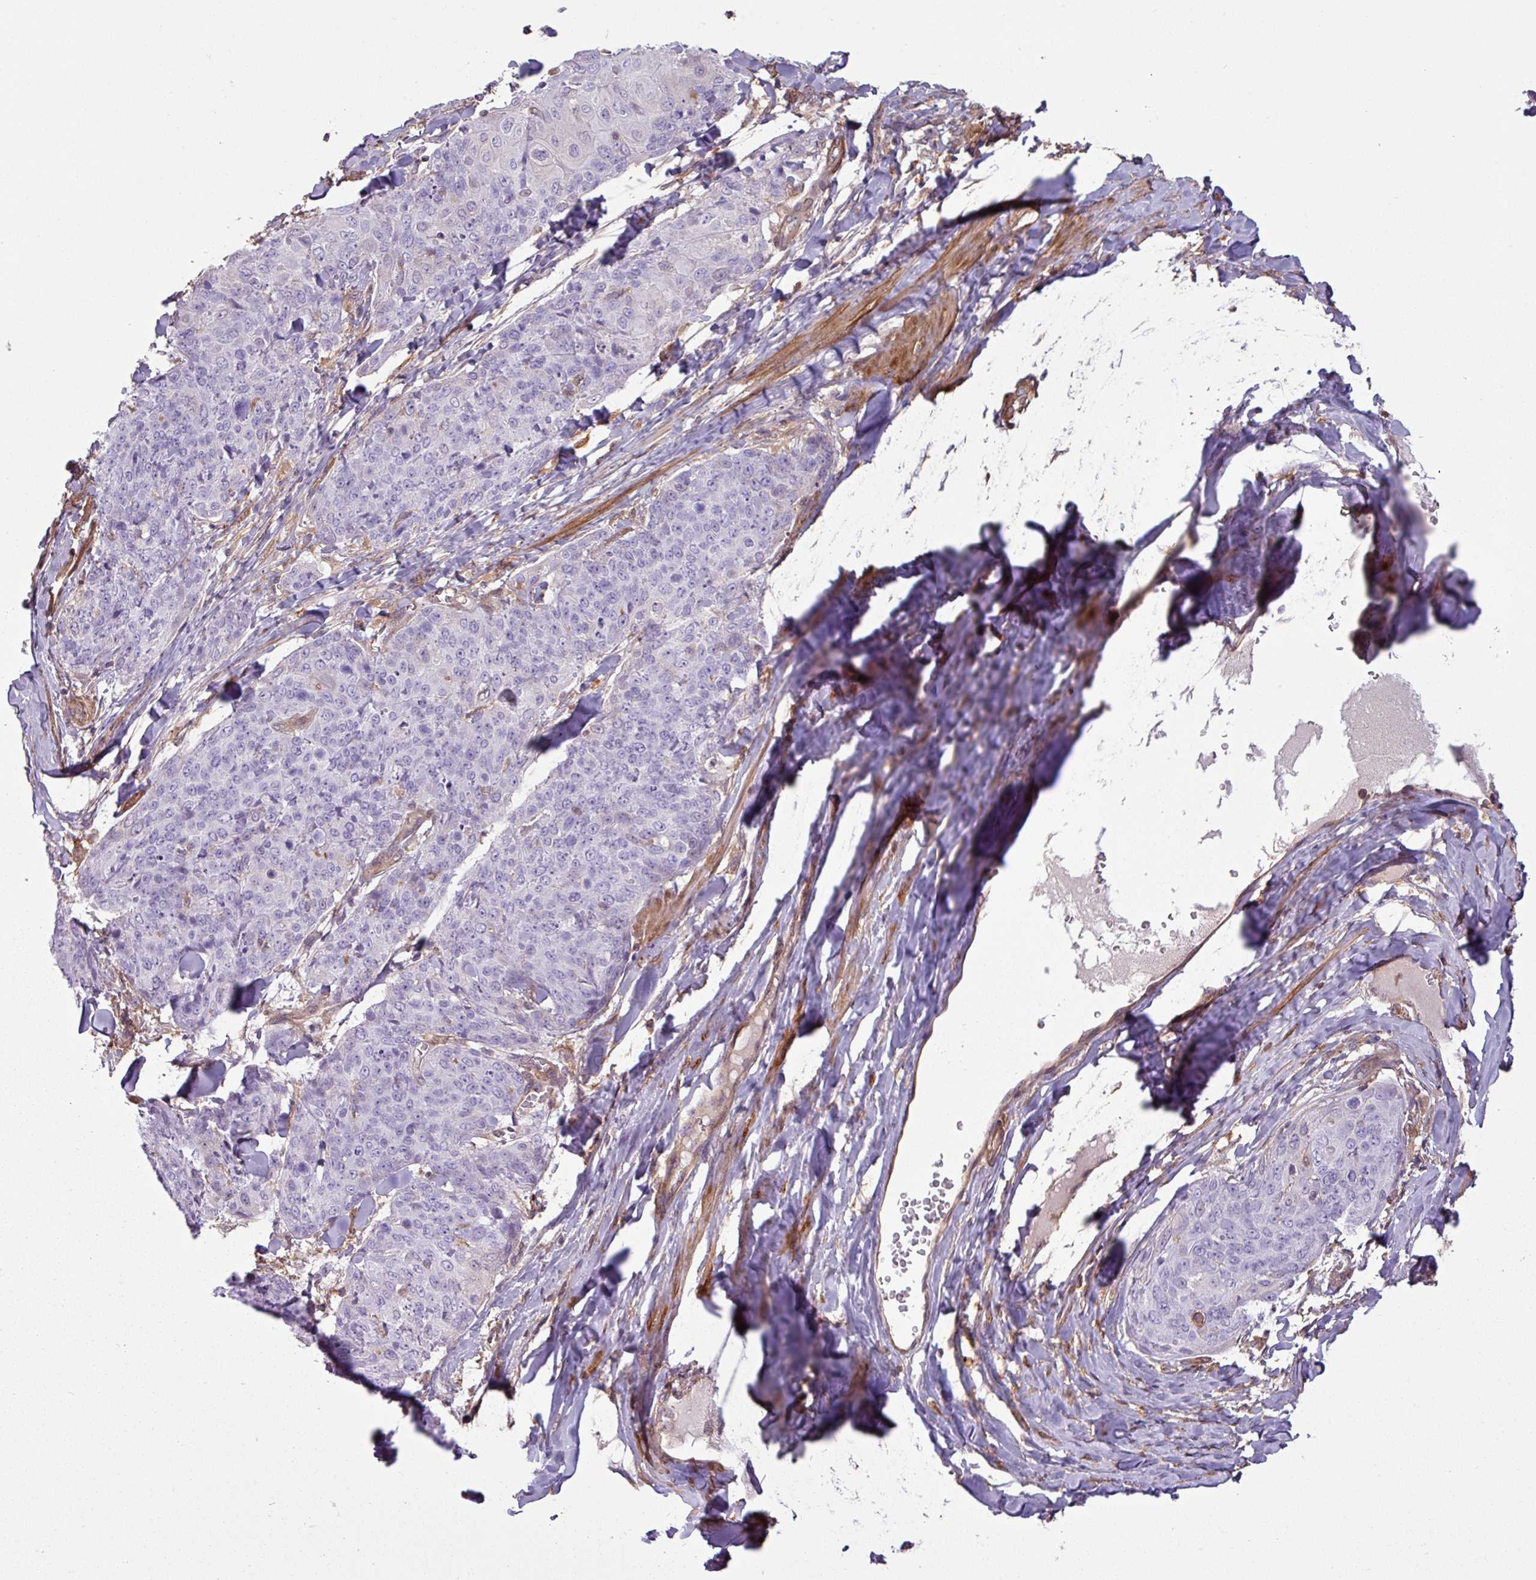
{"staining": {"intensity": "negative", "quantity": "none", "location": "none"}, "tissue": "skin cancer", "cell_type": "Tumor cells", "image_type": "cancer", "snomed": [{"axis": "morphology", "description": "Squamous cell carcinoma, NOS"}, {"axis": "topography", "description": "Skin"}, {"axis": "topography", "description": "Vulva"}], "caption": "Tumor cells are negative for brown protein staining in skin cancer (squamous cell carcinoma).", "gene": "SH3BGRL", "patient": {"sex": "female", "age": 85}}